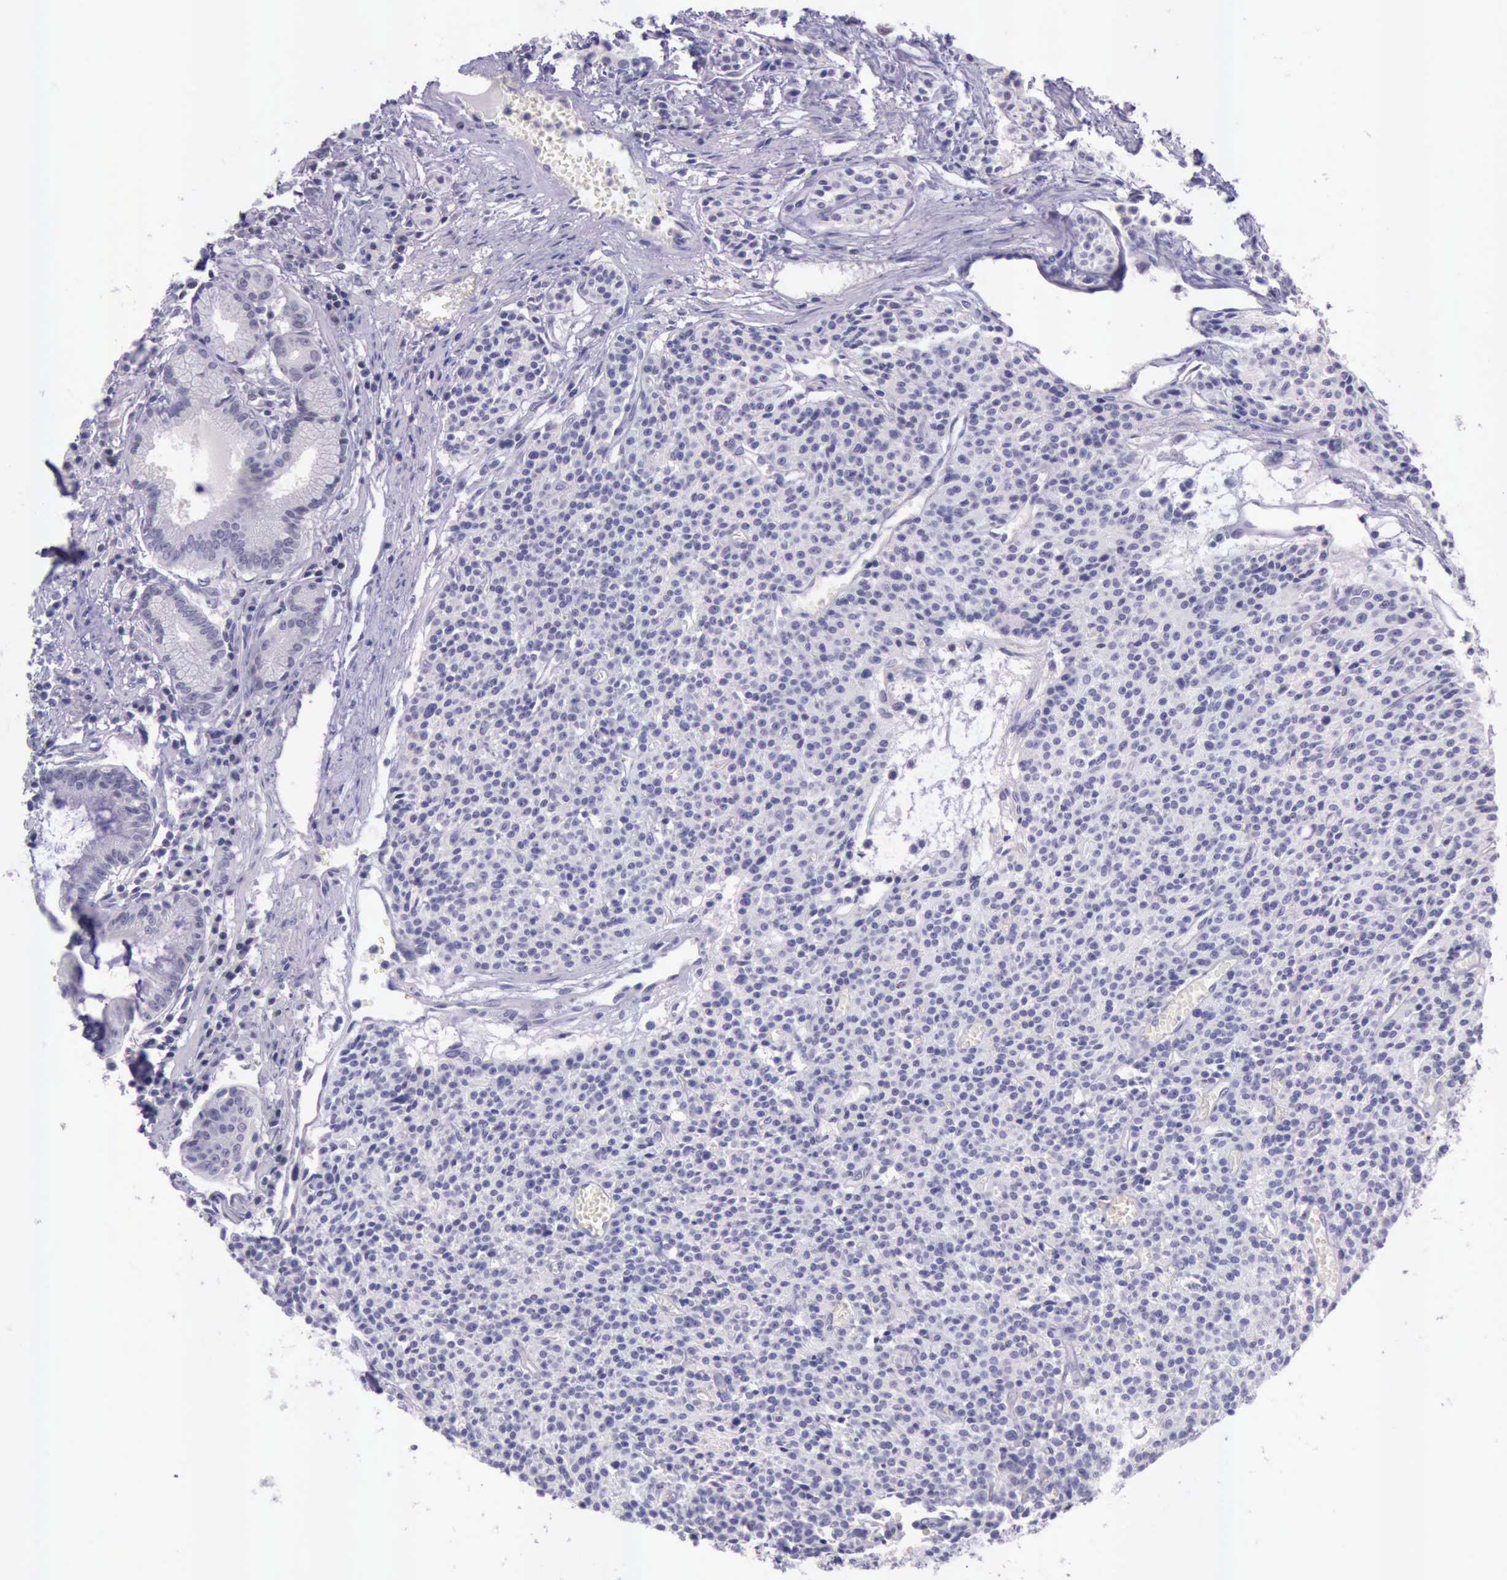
{"staining": {"intensity": "negative", "quantity": "none", "location": "none"}, "tissue": "carcinoid", "cell_type": "Tumor cells", "image_type": "cancer", "snomed": [{"axis": "morphology", "description": "Carcinoid, malignant, NOS"}, {"axis": "topography", "description": "Stomach"}], "caption": "The image demonstrates no staining of tumor cells in carcinoid.", "gene": "PARP1", "patient": {"sex": "female", "age": 76}}